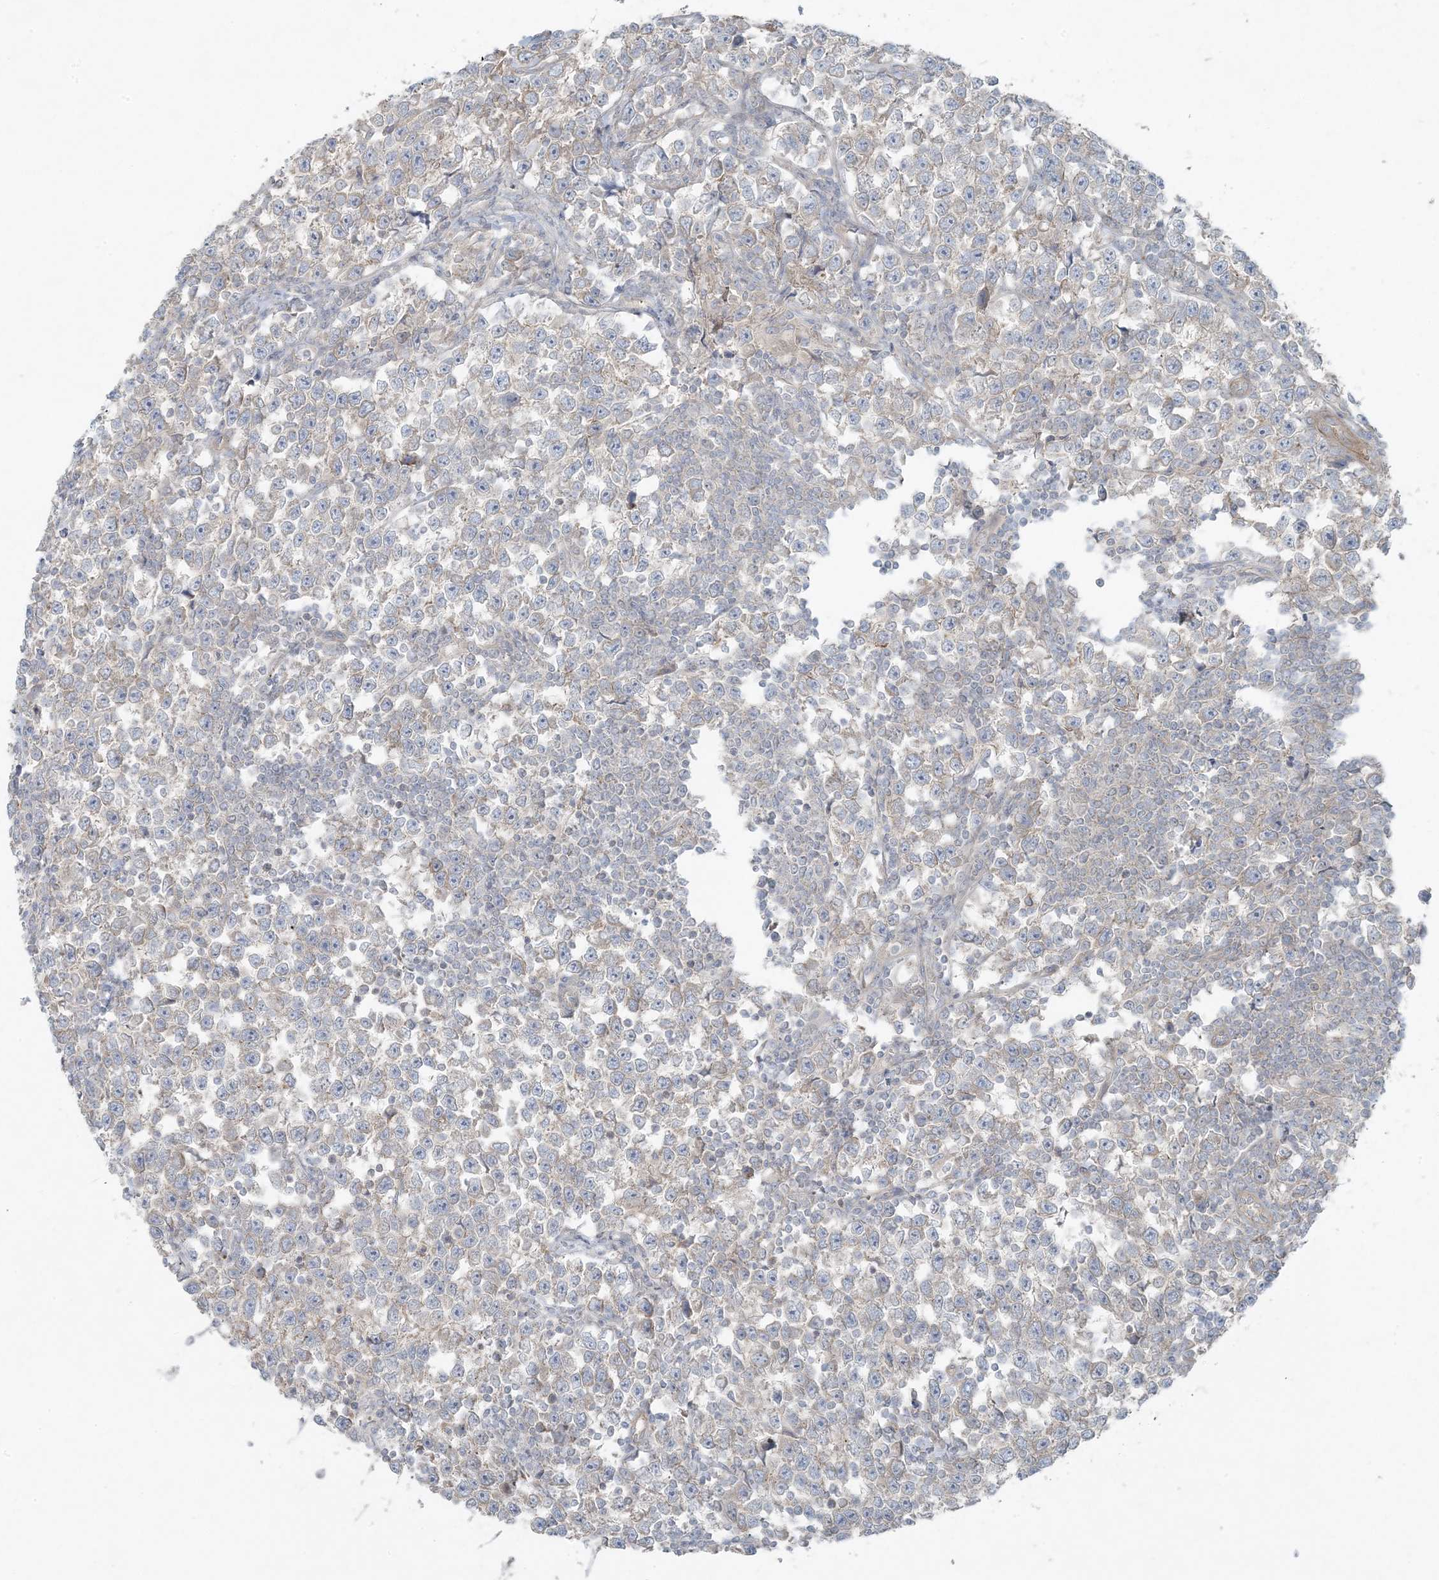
{"staining": {"intensity": "moderate", "quantity": "25%-75%", "location": "cytoplasmic/membranous"}, "tissue": "testis cancer", "cell_type": "Tumor cells", "image_type": "cancer", "snomed": [{"axis": "morphology", "description": "Normal tissue, NOS"}, {"axis": "morphology", "description": "Seminoma, NOS"}, {"axis": "topography", "description": "Testis"}], "caption": "This micrograph reveals immunohistochemistry staining of human seminoma (testis), with medium moderate cytoplasmic/membranous expression in approximately 25%-75% of tumor cells.", "gene": "PIK3R4", "patient": {"sex": "male", "age": 43}}